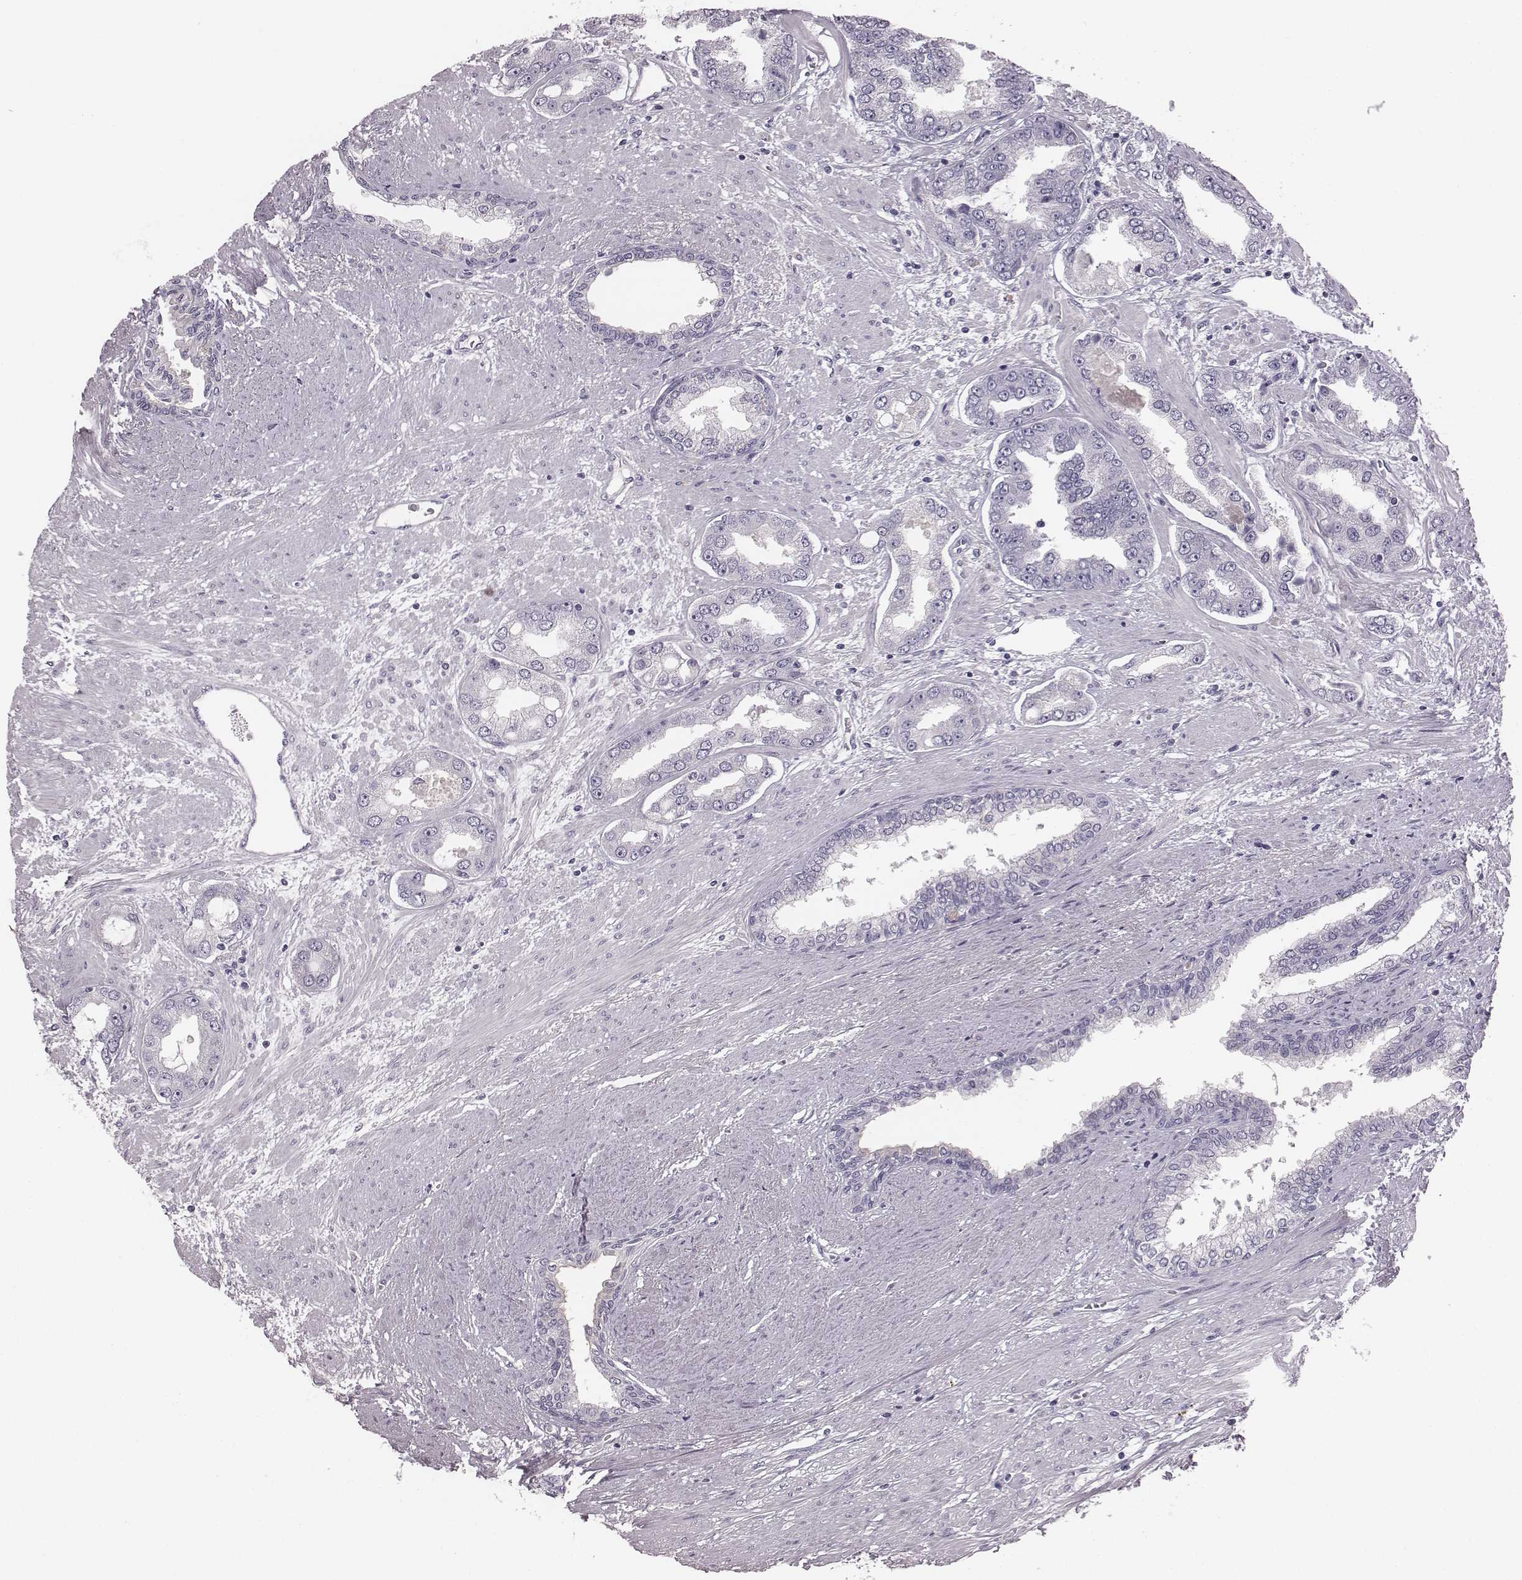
{"staining": {"intensity": "negative", "quantity": "none", "location": "none"}, "tissue": "prostate cancer", "cell_type": "Tumor cells", "image_type": "cancer", "snomed": [{"axis": "morphology", "description": "Adenocarcinoma, Low grade"}, {"axis": "topography", "description": "Prostate"}], "caption": "Tumor cells are negative for brown protein staining in prostate low-grade adenocarcinoma.", "gene": "PDE8B", "patient": {"sex": "male", "age": 60}}